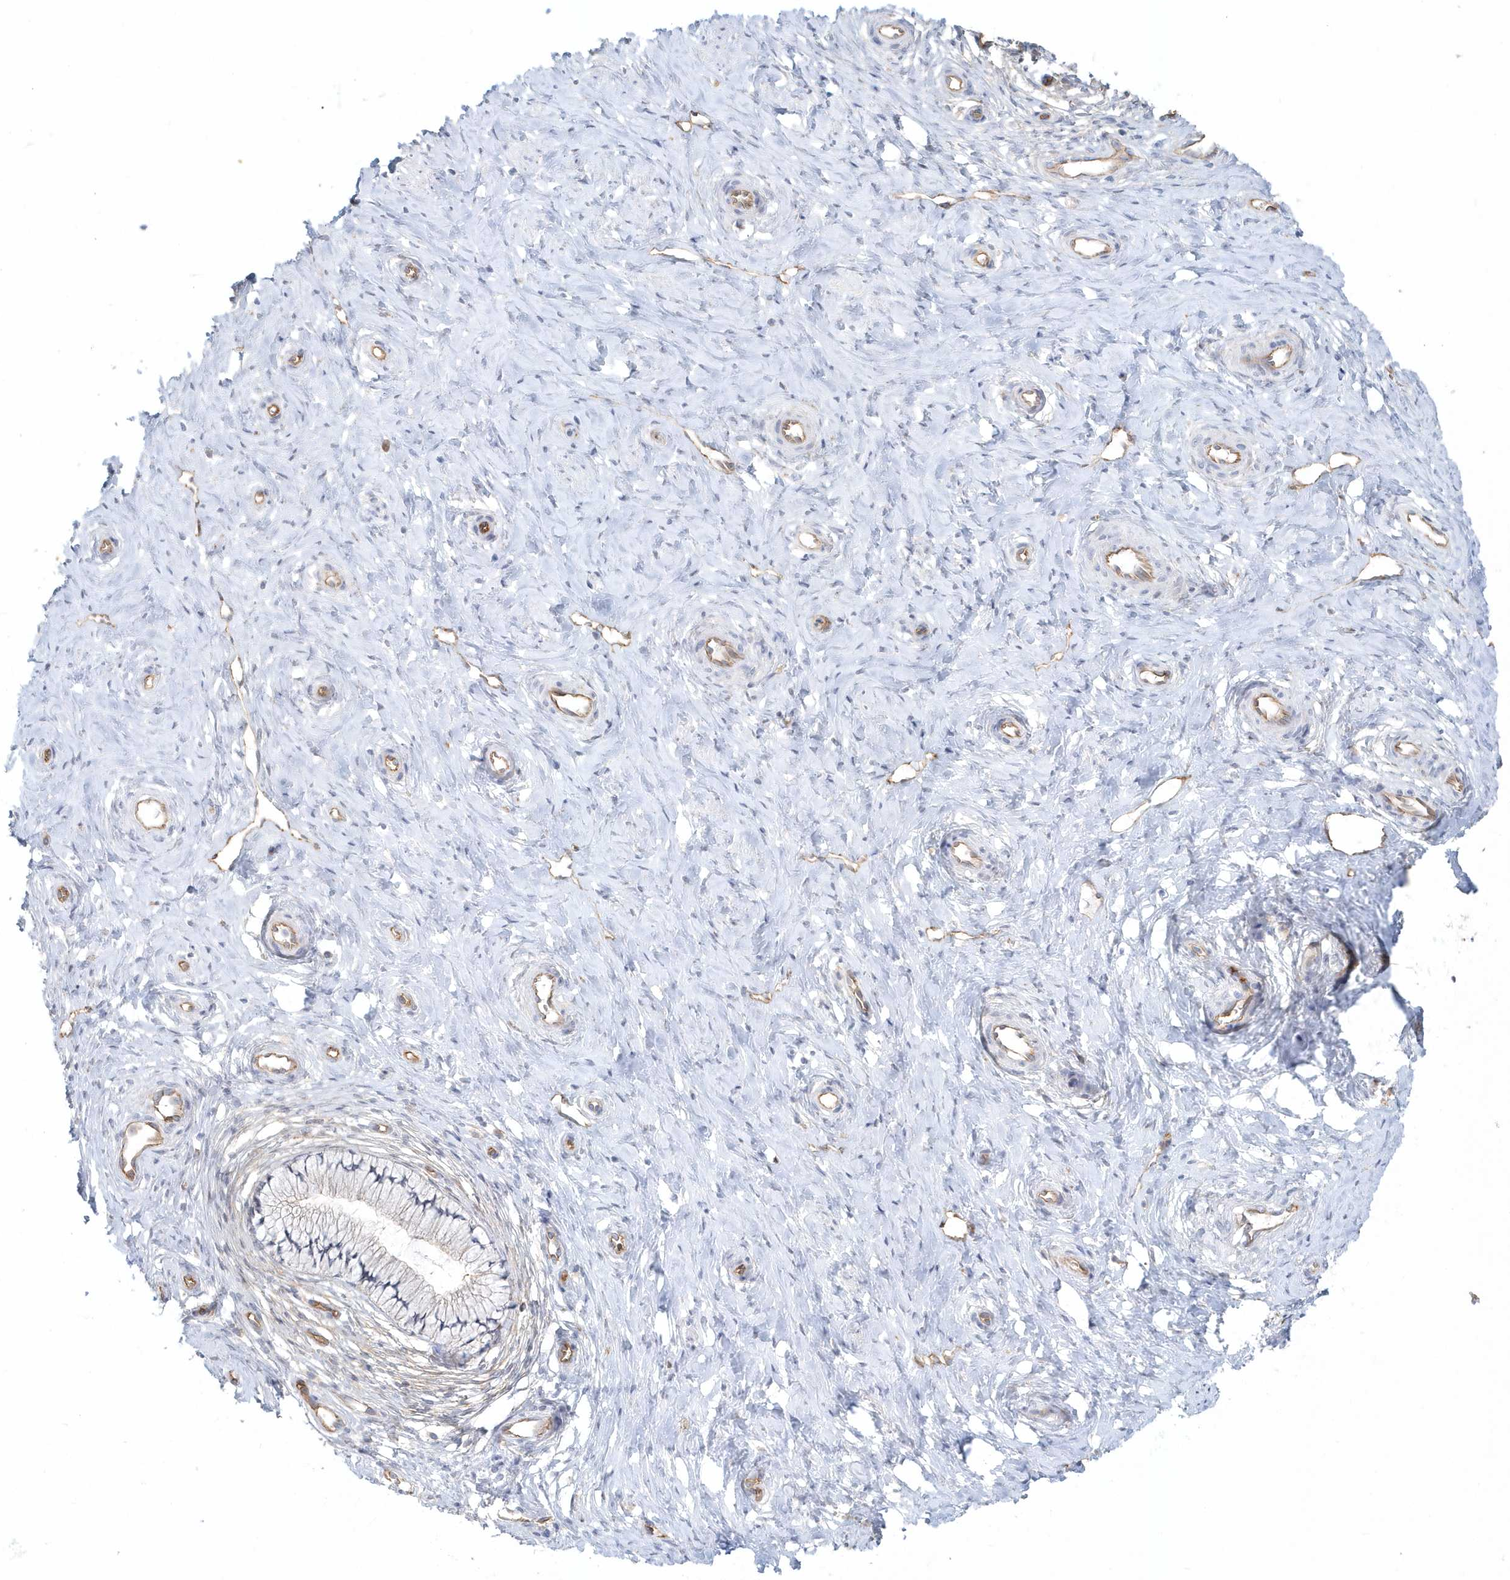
{"staining": {"intensity": "weak", "quantity": "25%-75%", "location": "cytoplasmic/membranous"}, "tissue": "cervix", "cell_type": "Glandular cells", "image_type": "normal", "snomed": [{"axis": "morphology", "description": "Normal tissue, NOS"}, {"axis": "topography", "description": "Cervix"}], "caption": "Weak cytoplasmic/membranous expression is identified in about 25%-75% of glandular cells in unremarkable cervix. The staining was performed using DAB (3,3'-diaminobenzidine), with brown indicating positive protein expression. Nuclei are stained blue with hematoxylin.", "gene": "DNAH1", "patient": {"sex": "female", "age": 36}}